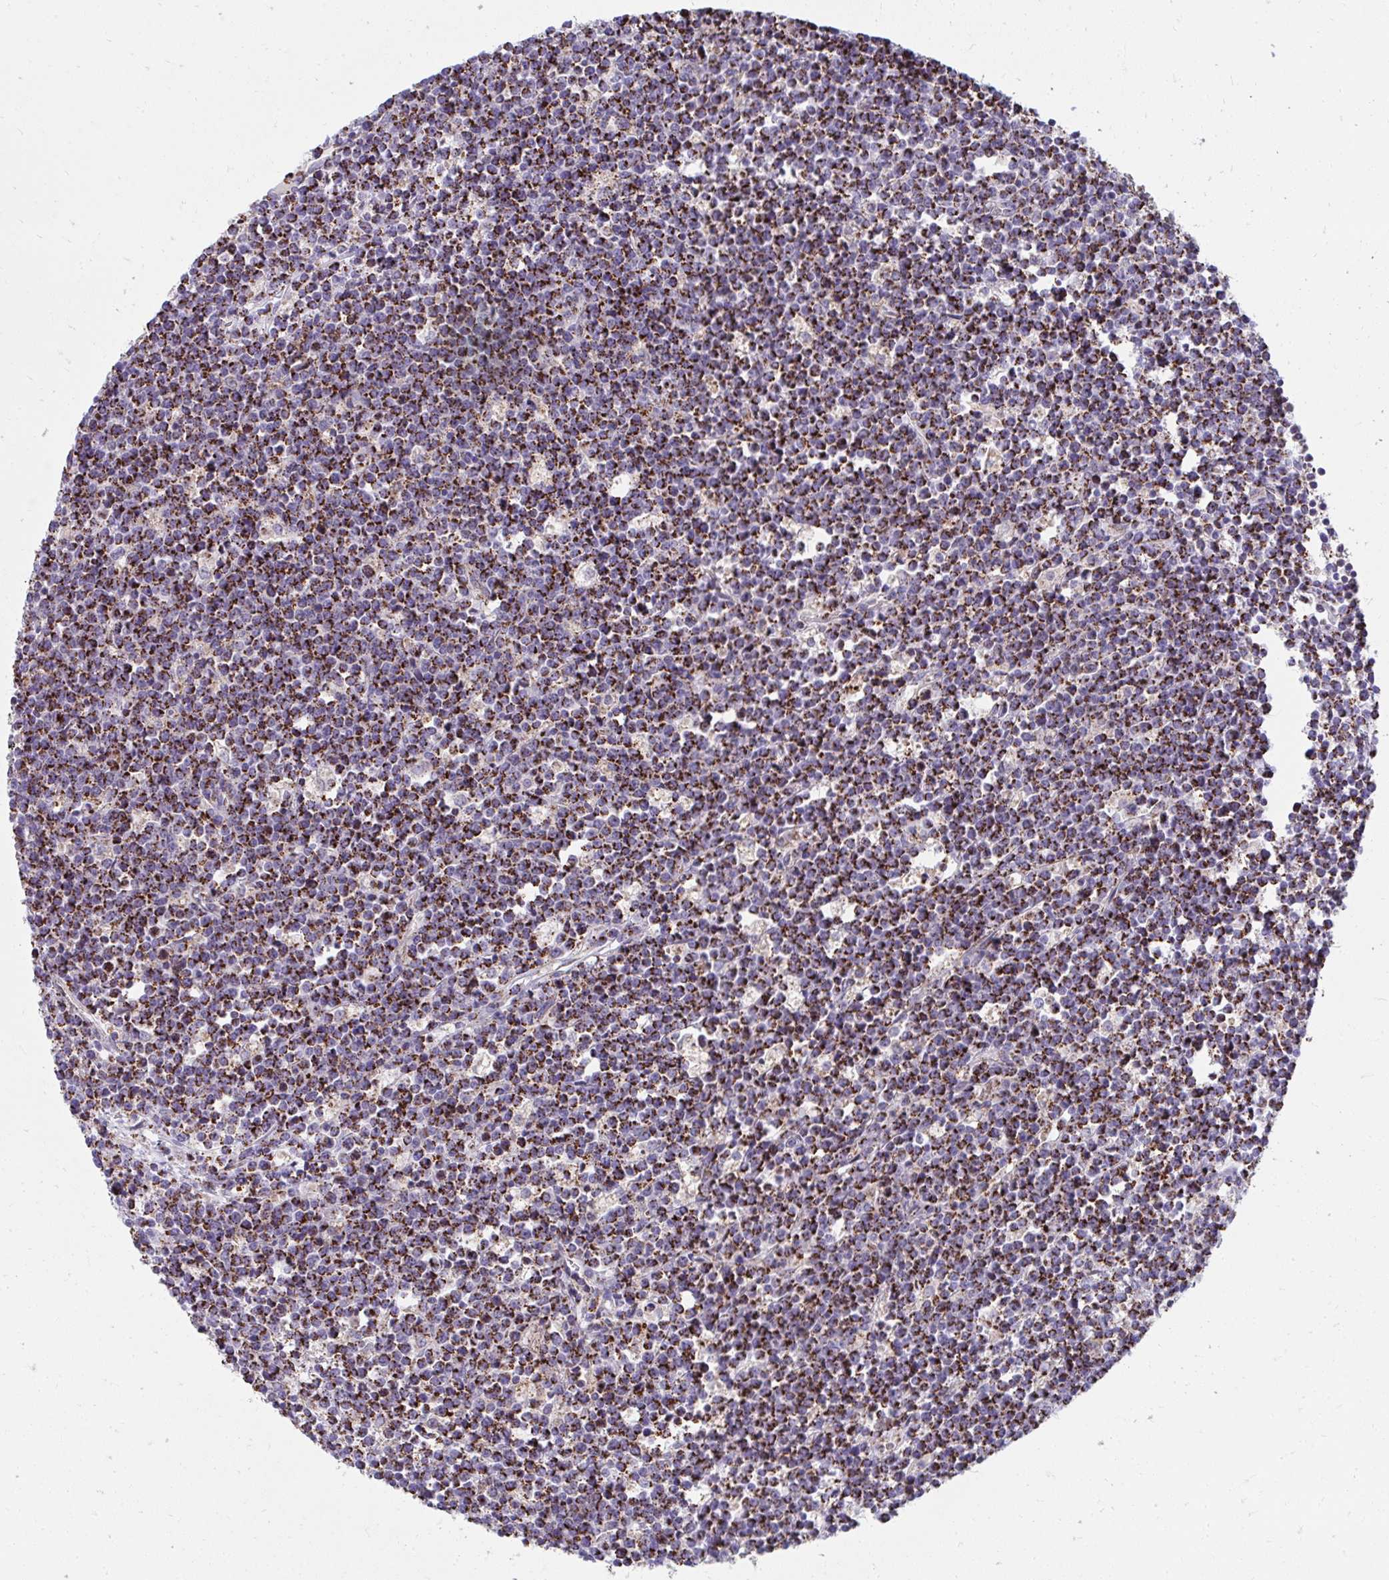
{"staining": {"intensity": "strong", "quantity": ">75%", "location": "cytoplasmic/membranous"}, "tissue": "lymphoma", "cell_type": "Tumor cells", "image_type": "cancer", "snomed": [{"axis": "morphology", "description": "Malignant lymphoma, non-Hodgkin's type, High grade"}, {"axis": "topography", "description": "Ovary"}], "caption": "Strong cytoplasmic/membranous protein positivity is identified in approximately >75% of tumor cells in lymphoma.", "gene": "PRRG3", "patient": {"sex": "female", "age": 56}}